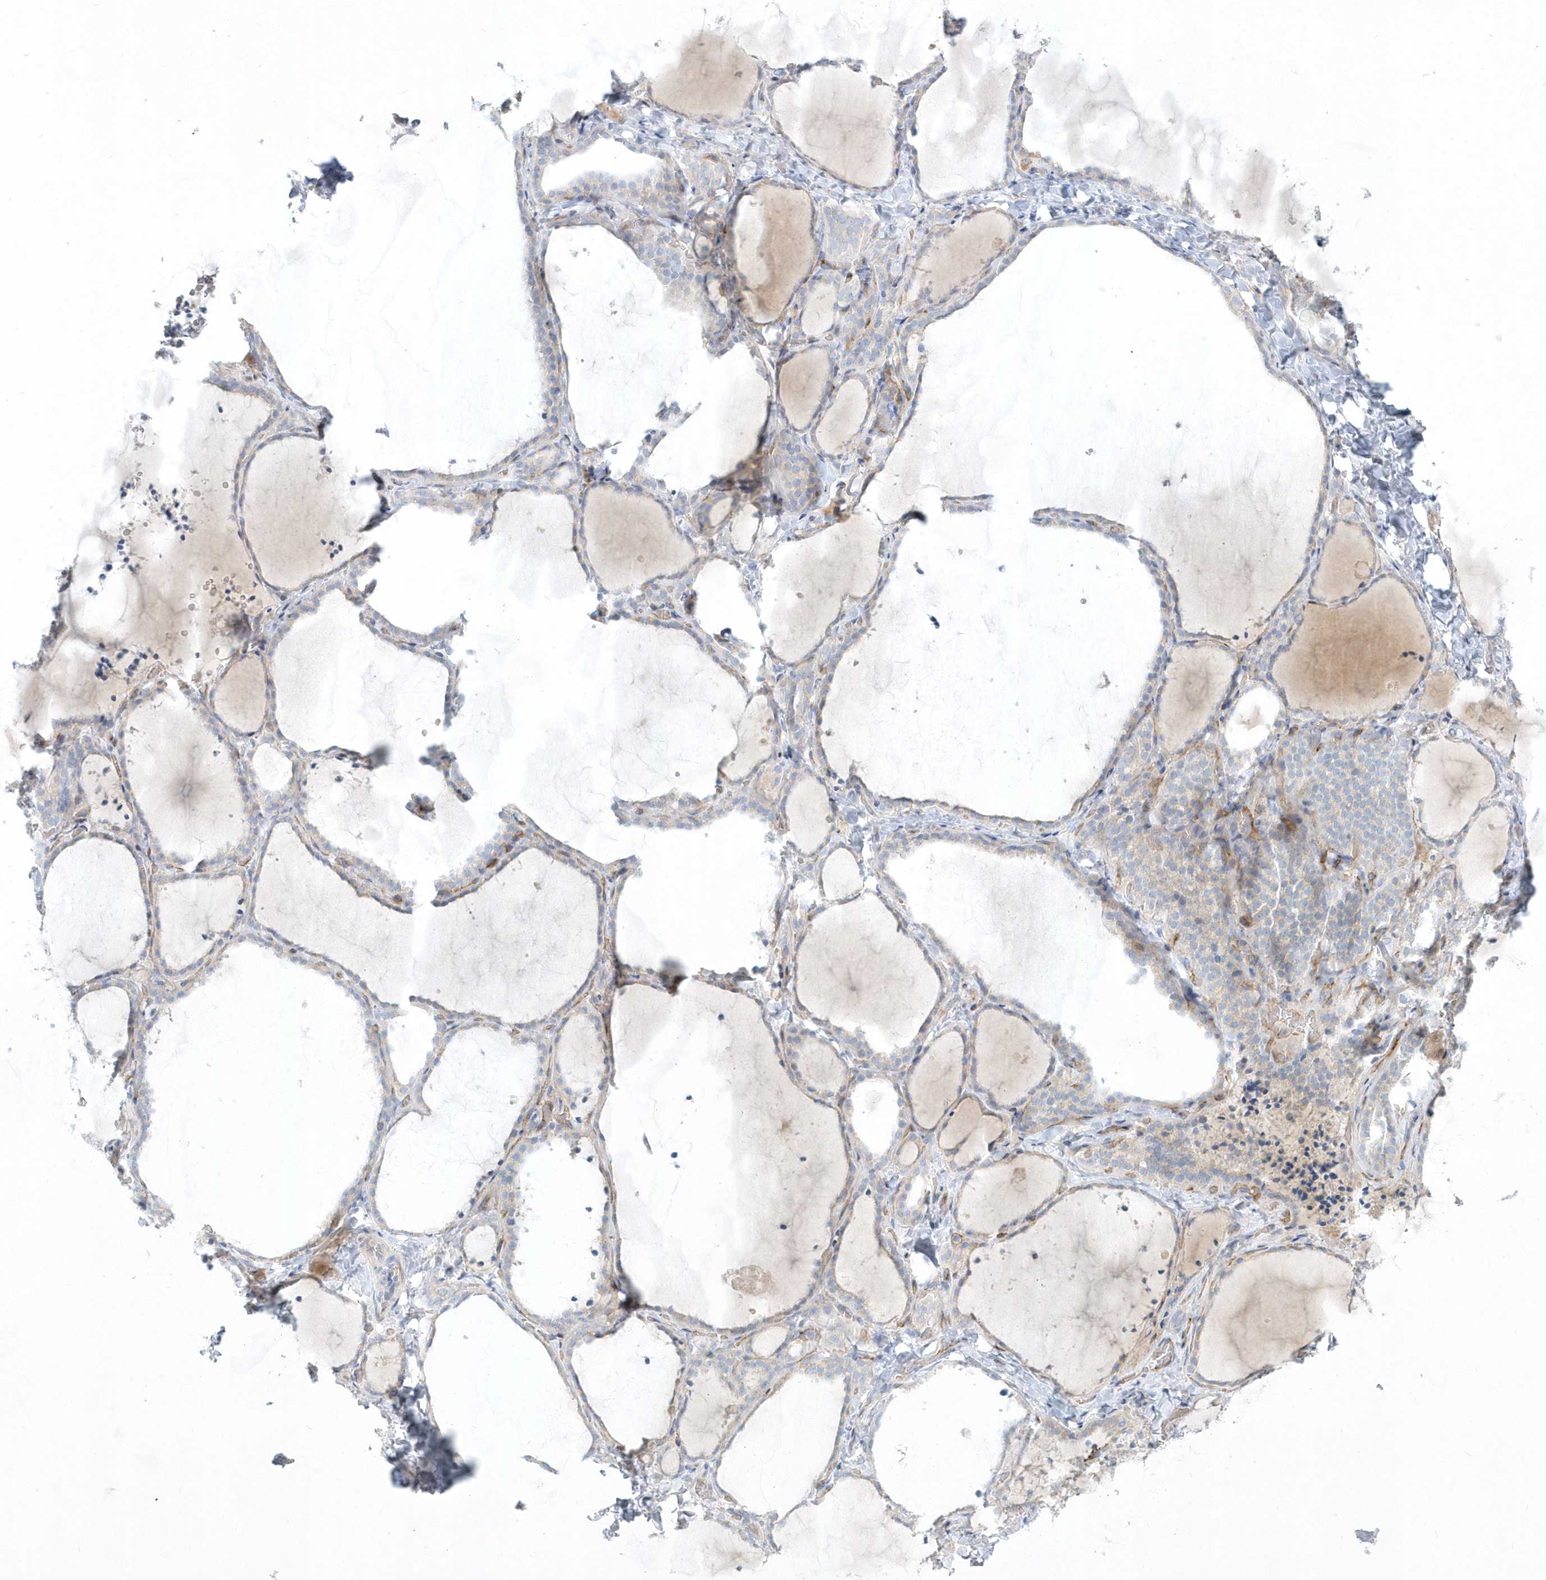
{"staining": {"intensity": "negative", "quantity": "none", "location": "none"}, "tissue": "thyroid gland", "cell_type": "Glandular cells", "image_type": "normal", "snomed": [{"axis": "morphology", "description": "Normal tissue, NOS"}, {"axis": "topography", "description": "Thyroid gland"}], "caption": "High power microscopy image of an immunohistochemistry photomicrograph of unremarkable thyroid gland, revealing no significant expression in glandular cells.", "gene": "DNAH1", "patient": {"sex": "female", "age": 22}}